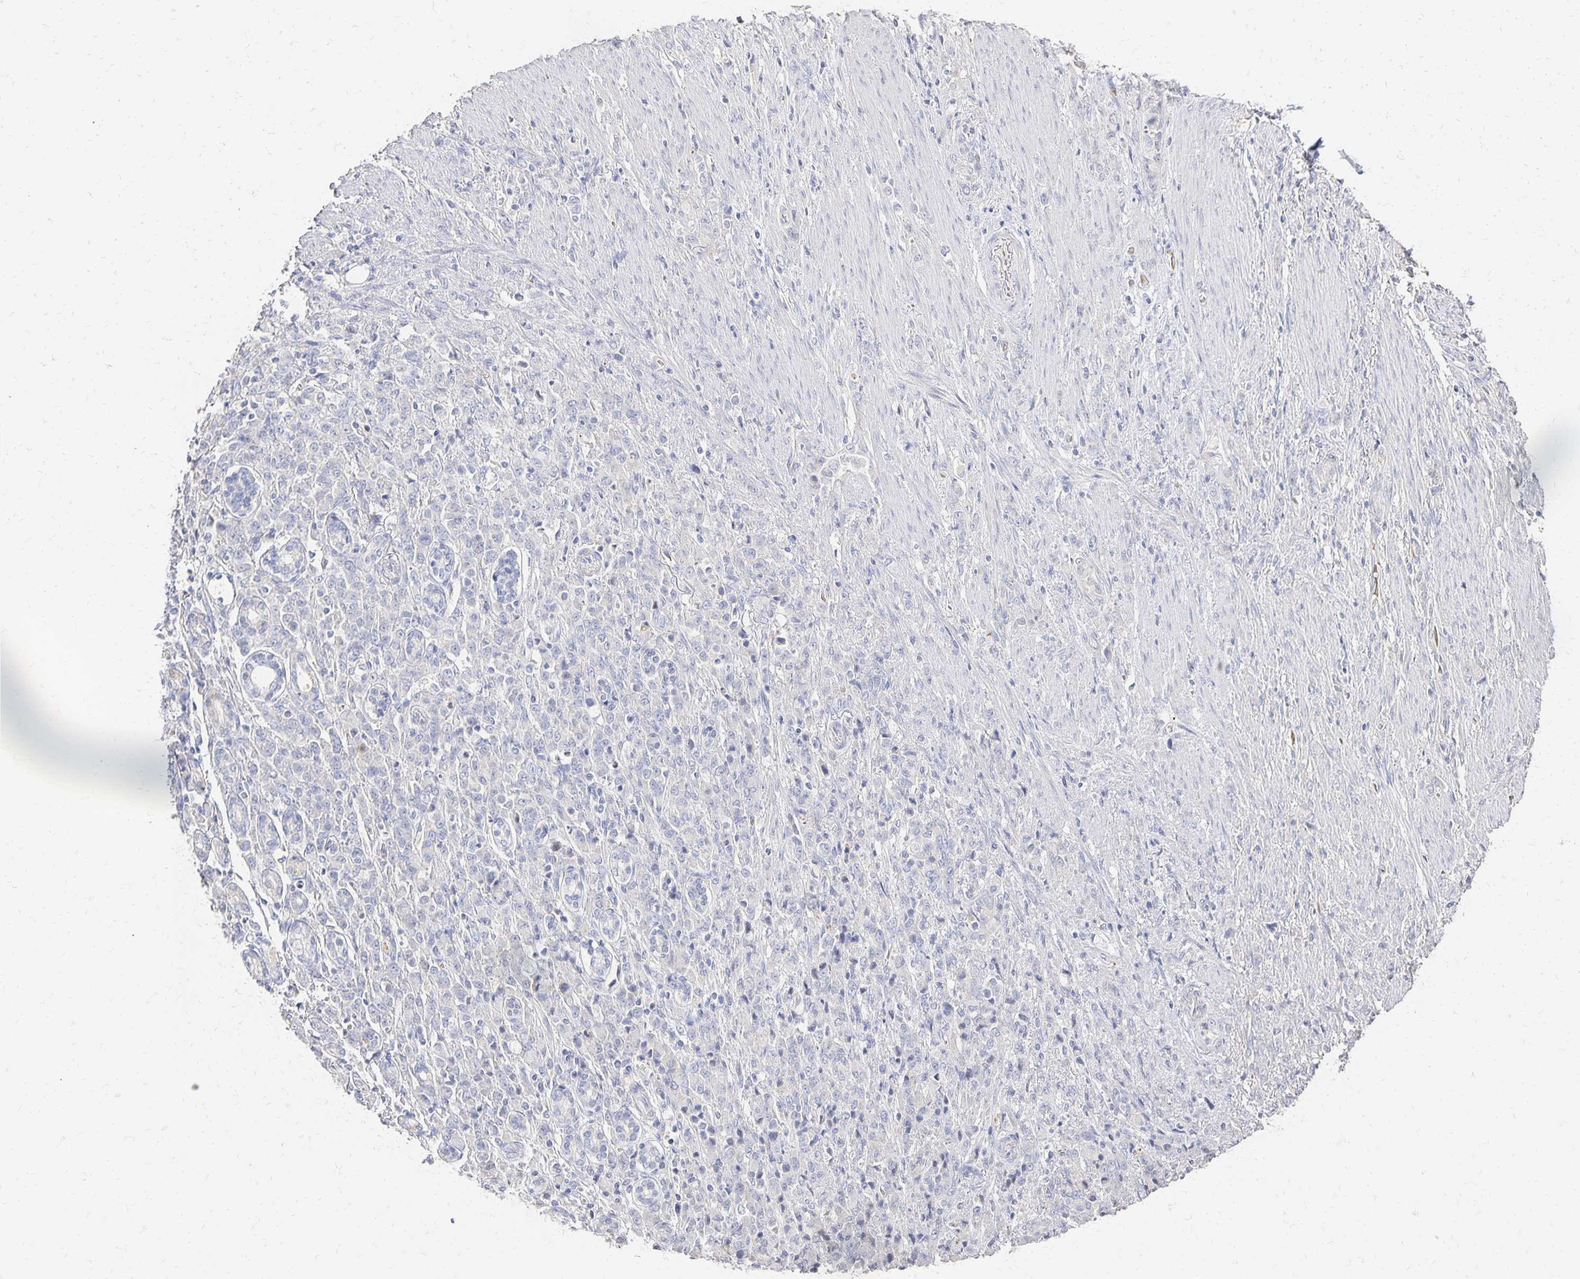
{"staining": {"intensity": "negative", "quantity": "none", "location": "none"}, "tissue": "stomach cancer", "cell_type": "Tumor cells", "image_type": "cancer", "snomed": [{"axis": "morphology", "description": "Adenocarcinoma, NOS"}, {"axis": "topography", "description": "Stomach"}], "caption": "Immunohistochemical staining of stomach cancer demonstrates no significant positivity in tumor cells.", "gene": "CST6", "patient": {"sex": "female", "age": 79}}